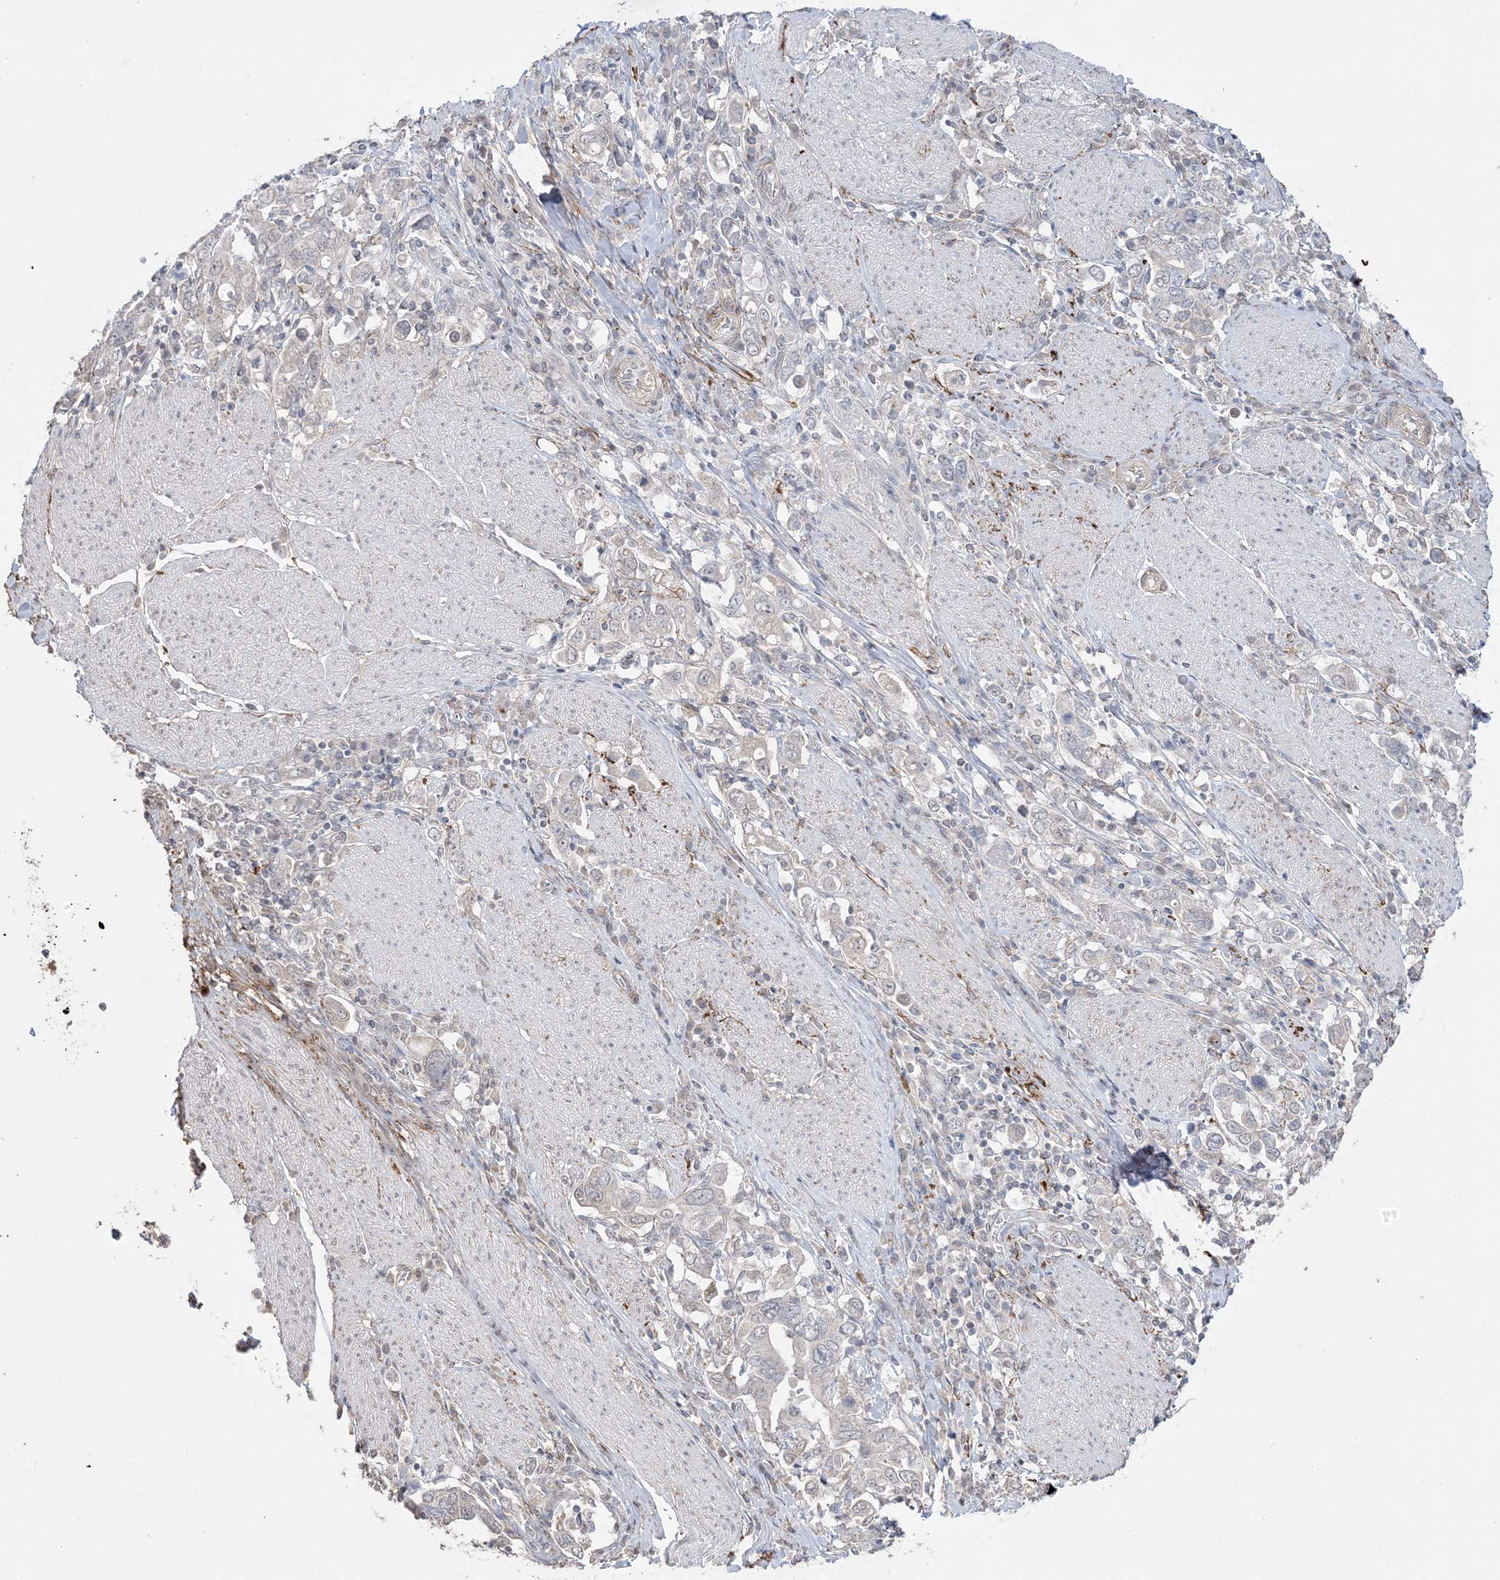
{"staining": {"intensity": "negative", "quantity": "none", "location": "none"}, "tissue": "stomach cancer", "cell_type": "Tumor cells", "image_type": "cancer", "snomed": [{"axis": "morphology", "description": "Adenocarcinoma, NOS"}, {"axis": "topography", "description": "Stomach, upper"}], "caption": "Human stomach adenocarcinoma stained for a protein using immunohistochemistry (IHC) displays no expression in tumor cells.", "gene": "XRN1", "patient": {"sex": "male", "age": 62}}